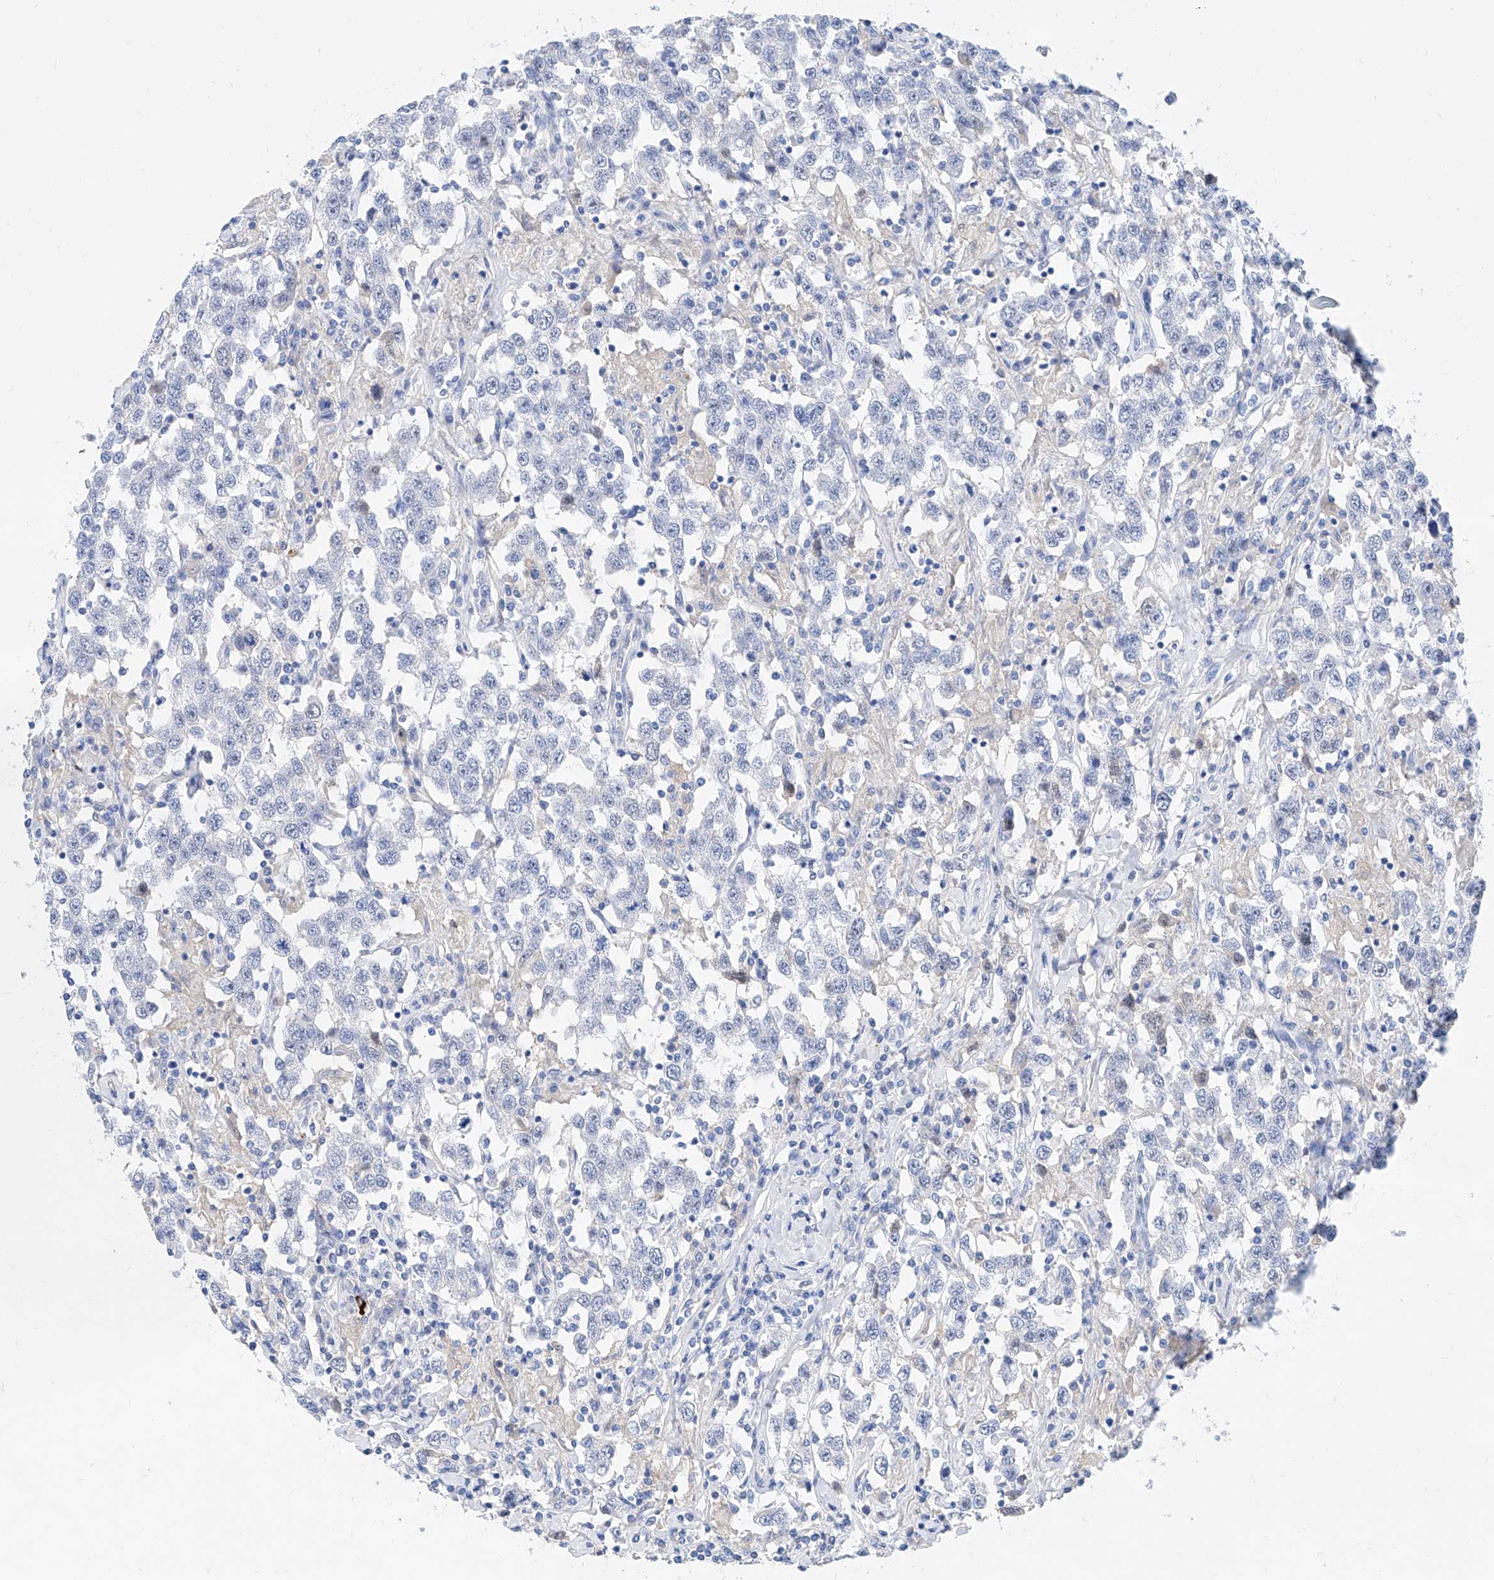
{"staining": {"intensity": "negative", "quantity": "none", "location": "none"}, "tissue": "testis cancer", "cell_type": "Tumor cells", "image_type": "cancer", "snomed": [{"axis": "morphology", "description": "Seminoma, NOS"}, {"axis": "topography", "description": "Testis"}], "caption": "The image shows no significant expression in tumor cells of testis seminoma.", "gene": "SLC25A29", "patient": {"sex": "male", "age": 41}}